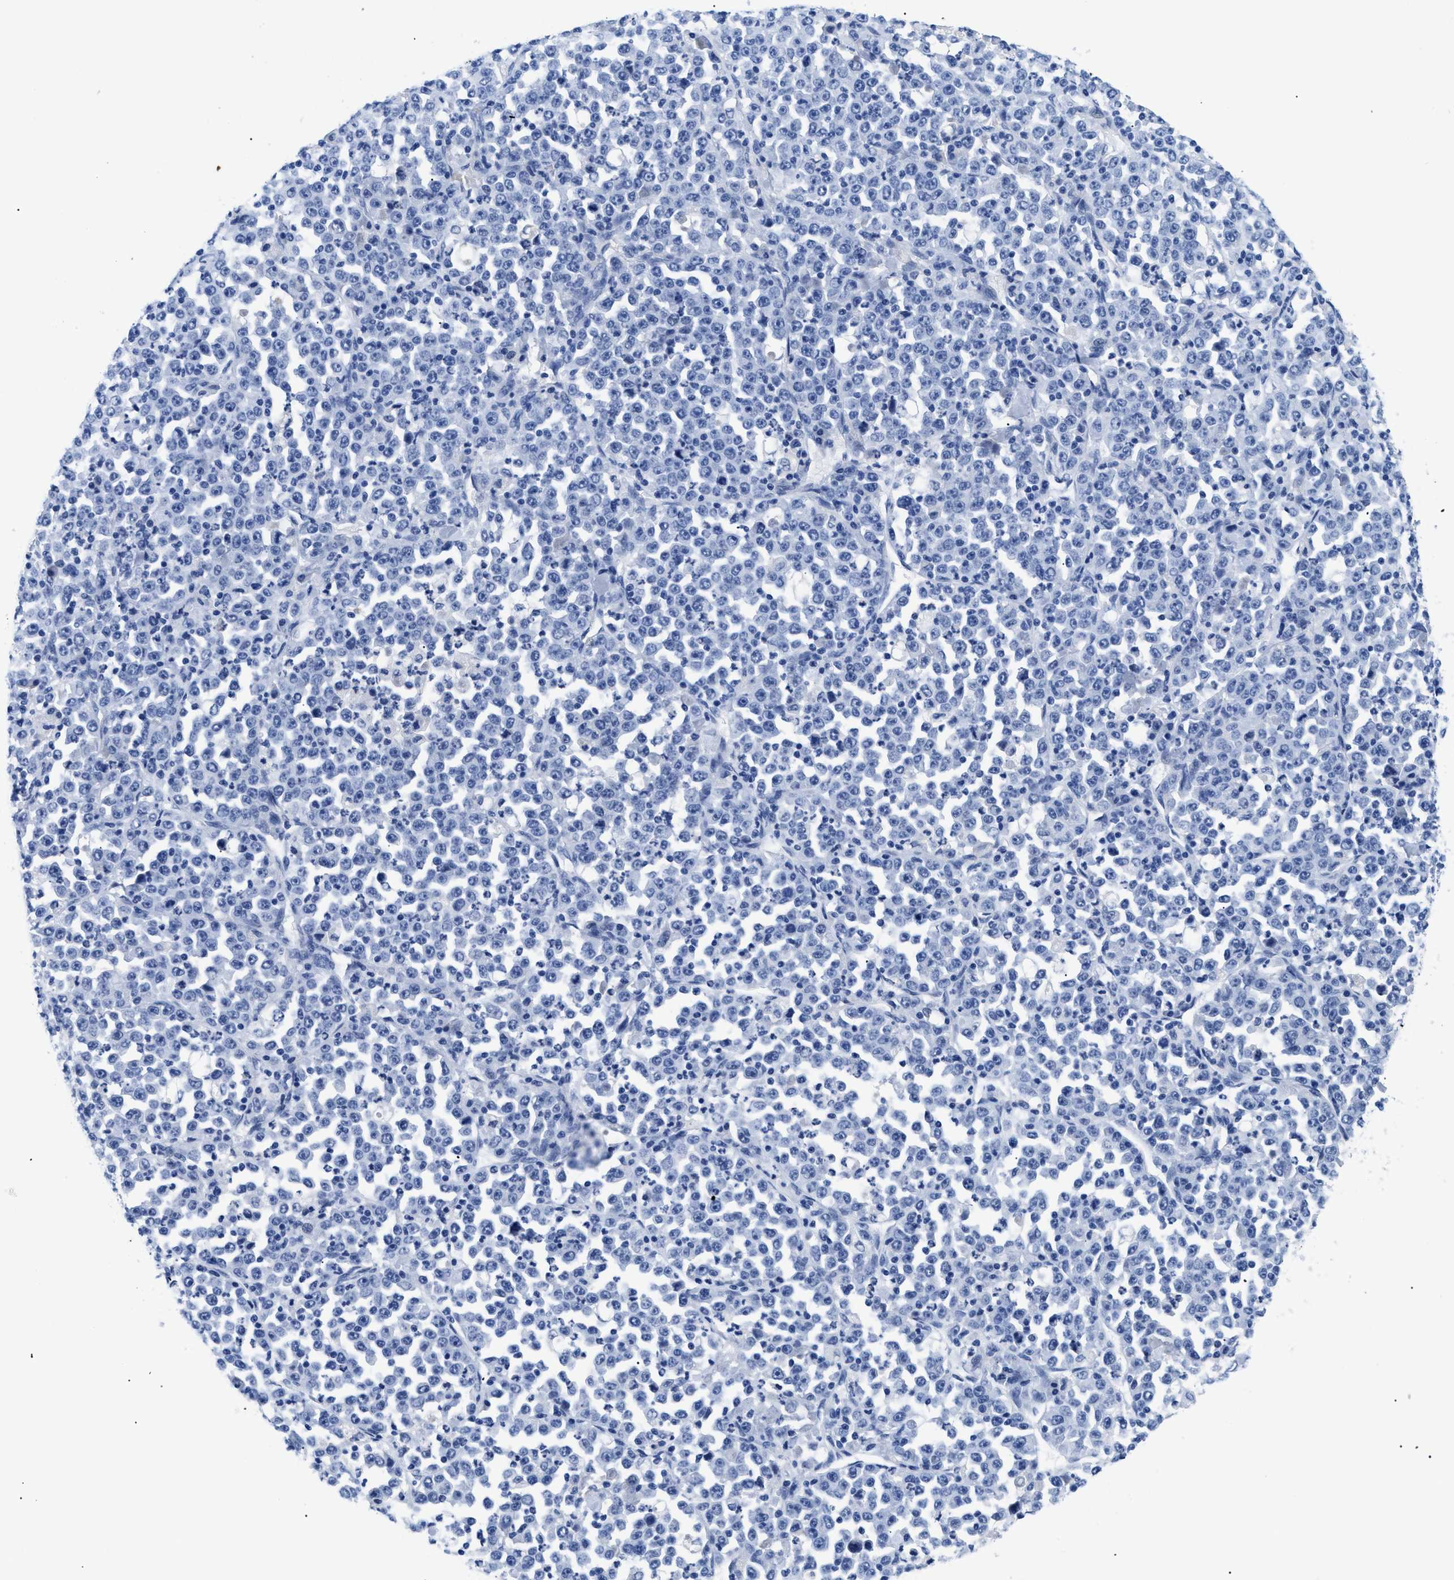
{"staining": {"intensity": "negative", "quantity": "none", "location": "none"}, "tissue": "stomach cancer", "cell_type": "Tumor cells", "image_type": "cancer", "snomed": [{"axis": "morphology", "description": "Normal tissue, NOS"}, {"axis": "morphology", "description": "Adenocarcinoma, NOS"}, {"axis": "topography", "description": "Stomach, upper"}, {"axis": "topography", "description": "Stomach"}], "caption": "Tumor cells show no significant protein positivity in stomach adenocarcinoma.", "gene": "TMEM68", "patient": {"sex": "male", "age": 59}}